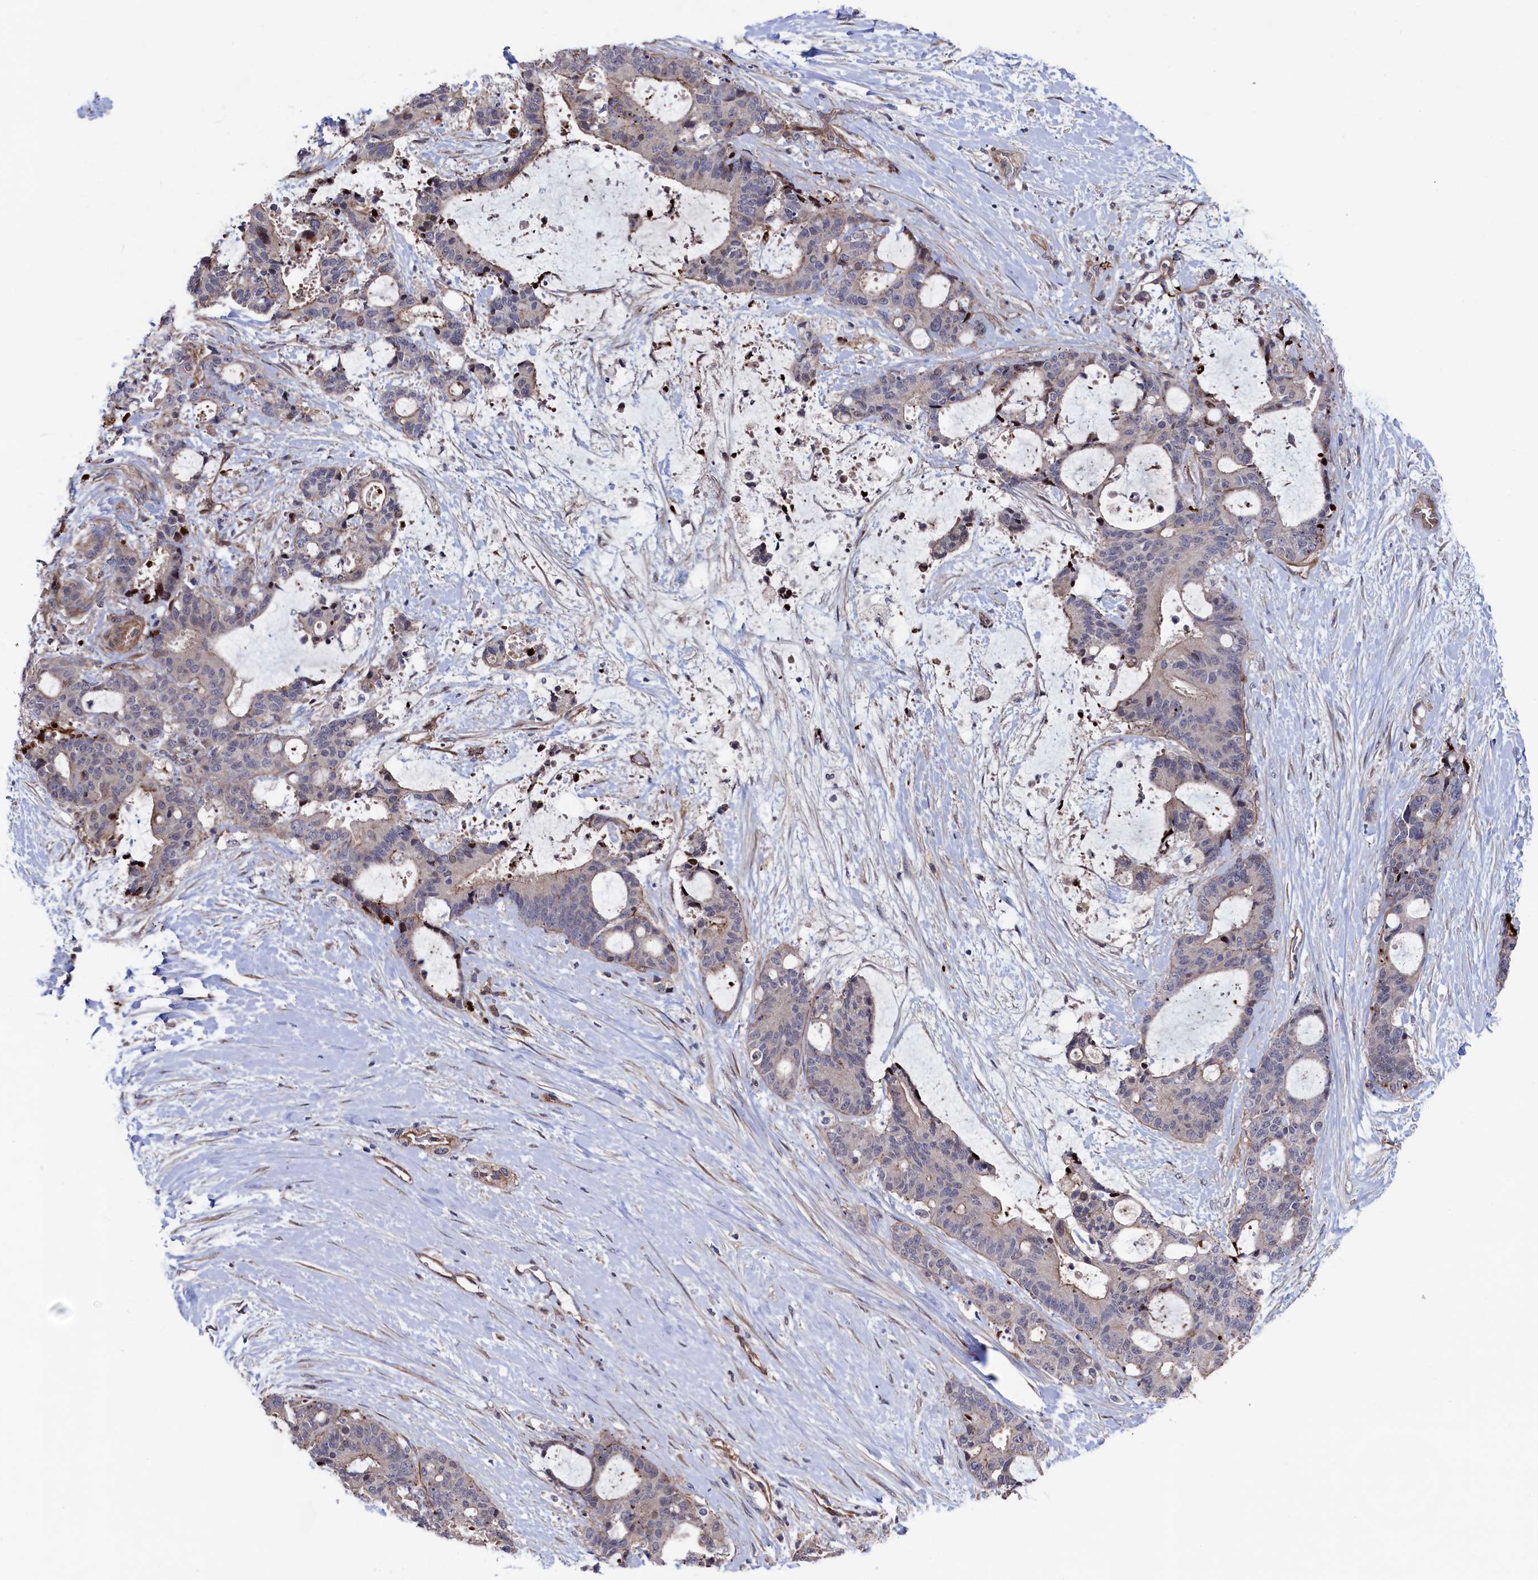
{"staining": {"intensity": "negative", "quantity": "none", "location": "none"}, "tissue": "liver cancer", "cell_type": "Tumor cells", "image_type": "cancer", "snomed": [{"axis": "morphology", "description": "Normal tissue, NOS"}, {"axis": "morphology", "description": "Cholangiocarcinoma"}, {"axis": "topography", "description": "Liver"}, {"axis": "topography", "description": "Peripheral nerve tissue"}], "caption": "Cholangiocarcinoma (liver) stained for a protein using IHC shows no expression tumor cells.", "gene": "ZNF891", "patient": {"sex": "female", "age": 73}}